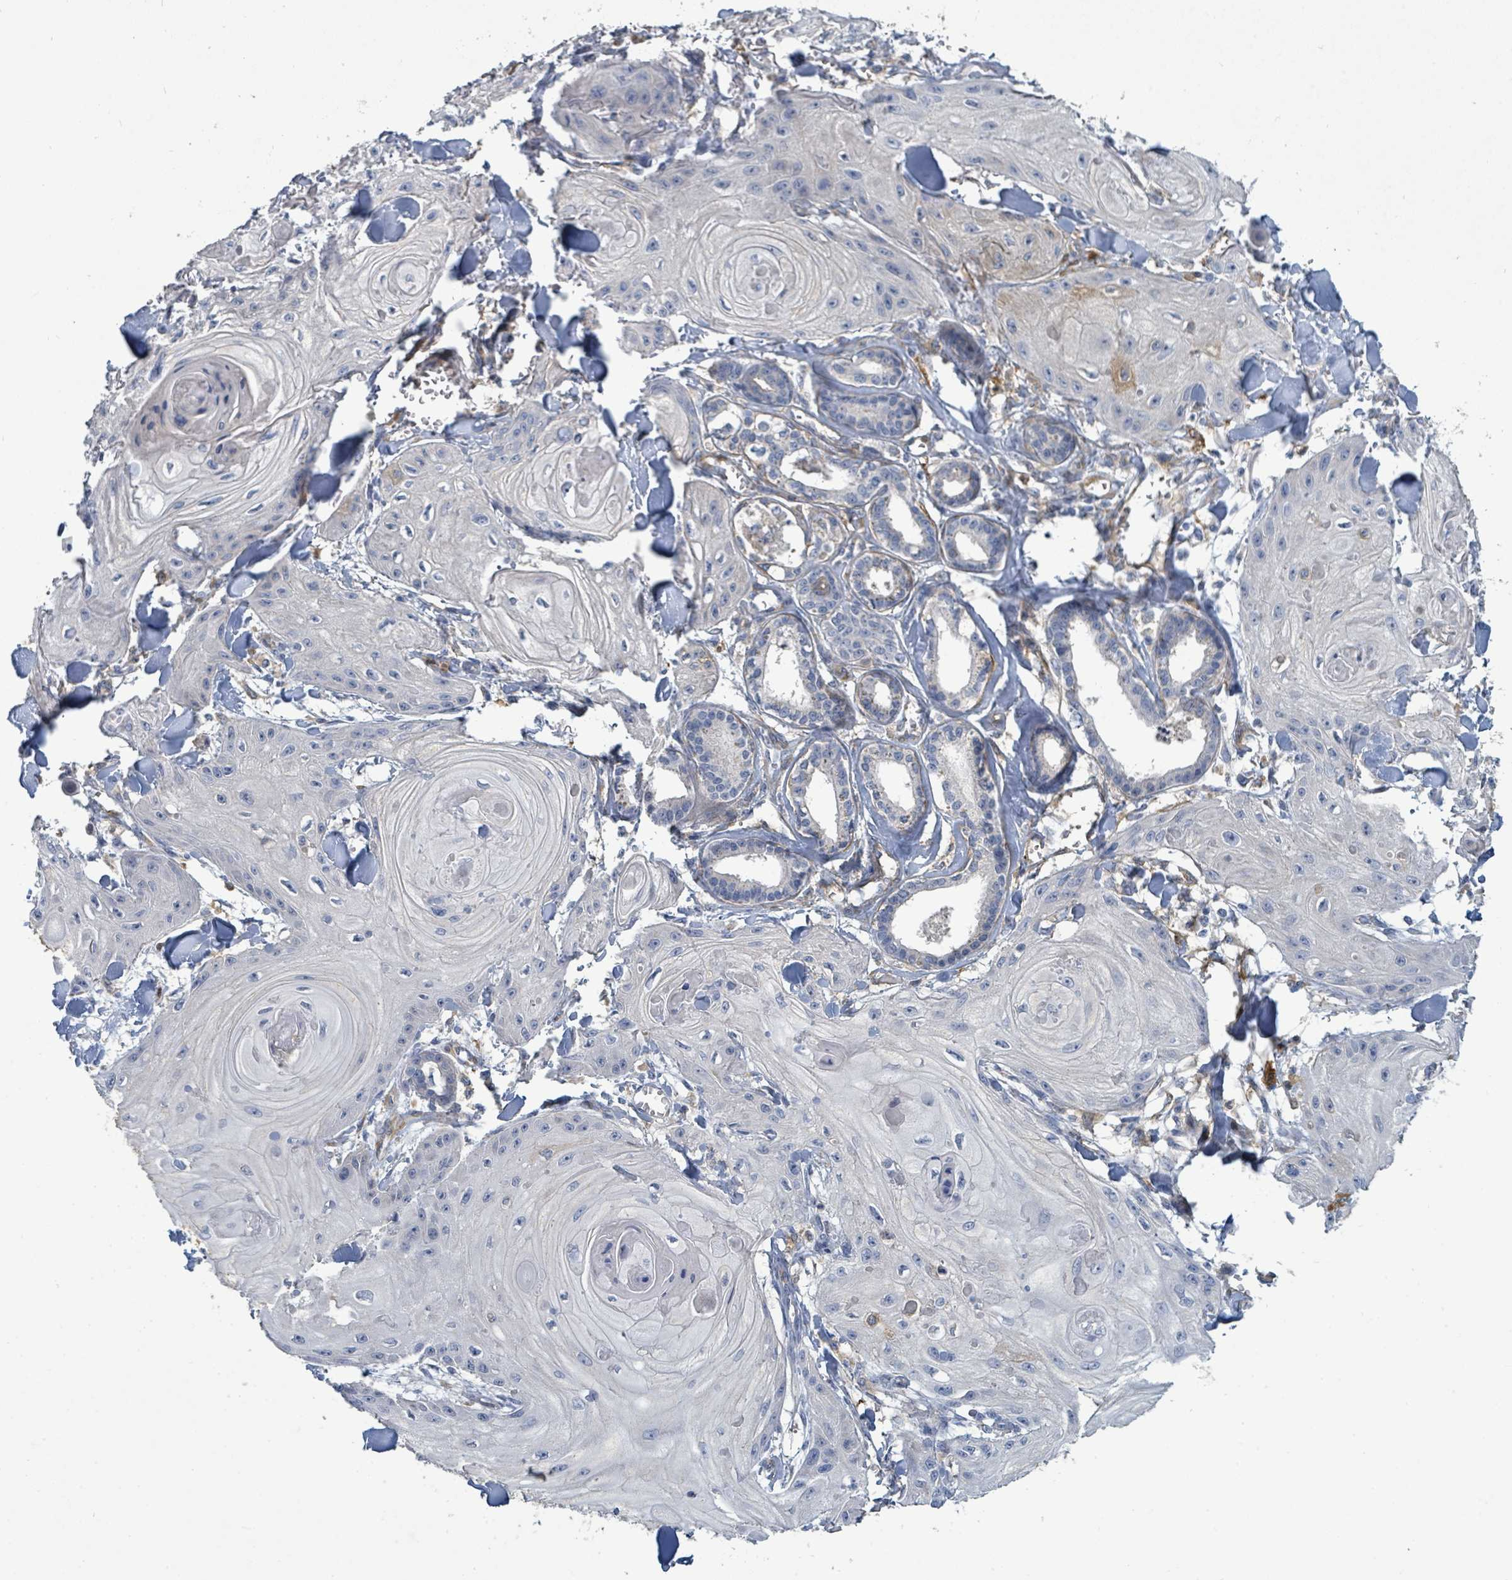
{"staining": {"intensity": "negative", "quantity": "none", "location": "none"}, "tissue": "skin cancer", "cell_type": "Tumor cells", "image_type": "cancer", "snomed": [{"axis": "morphology", "description": "Squamous cell carcinoma, NOS"}, {"axis": "topography", "description": "Skin"}], "caption": "Tumor cells show no significant staining in skin squamous cell carcinoma.", "gene": "IFIT1", "patient": {"sex": "male", "age": 74}}